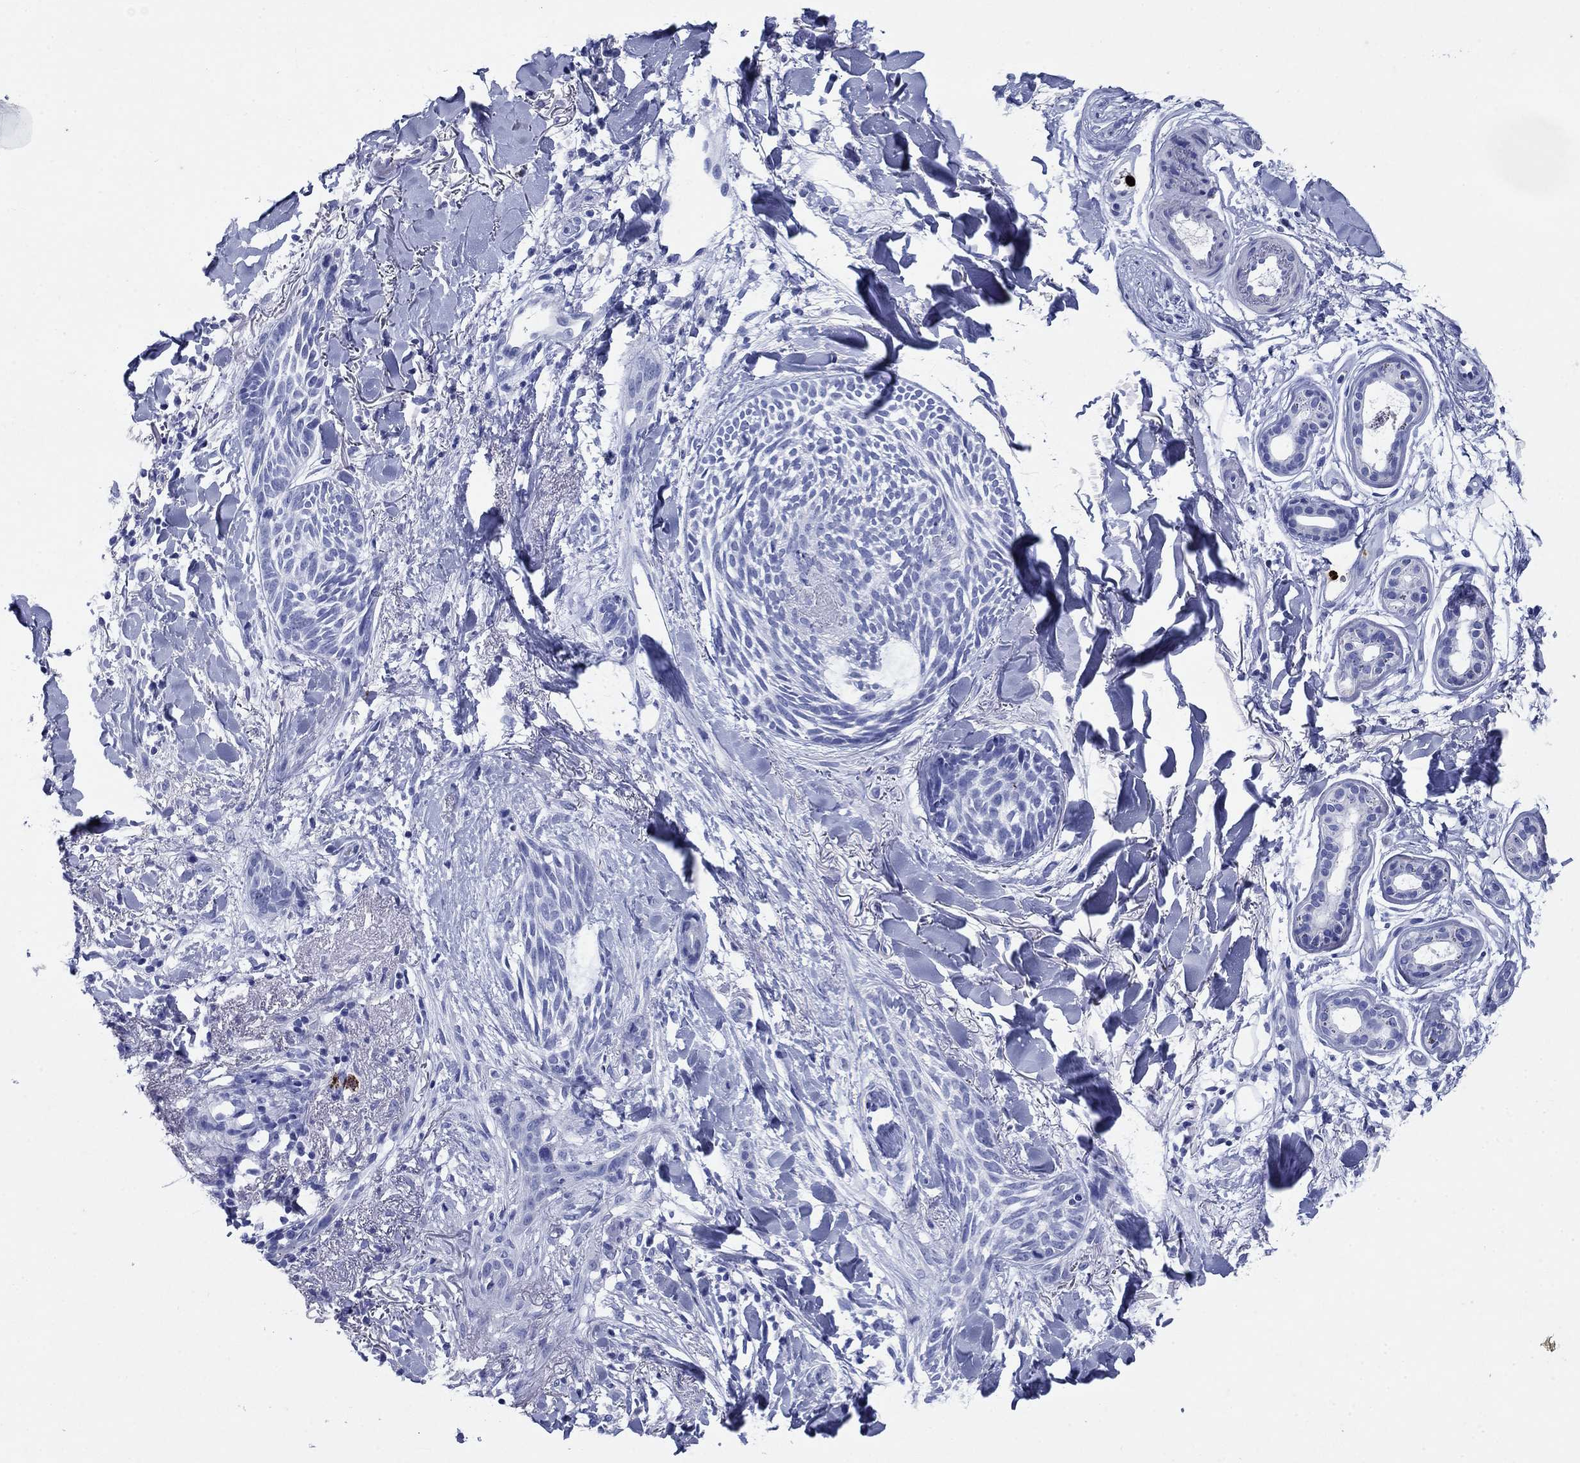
{"staining": {"intensity": "negative", "quantity": "none", "location": "none"}, "tissue": "skin cancer", "cell_type": "Tumor cells", "image_type": "cancer", "snomed": [{"axis": "morphology", "description": "Normal tissue, NOS"}, {"axis": "morphology", "description": "Basal cell carcinoma"}, {"axis": "topography", "description": "Skin"}], "caption": "Protein analysis of skin cancer demonstrates no significant staining in tumor cells.", "gene": "AZU1", "patient": {"sex": "male", "age": 84}}